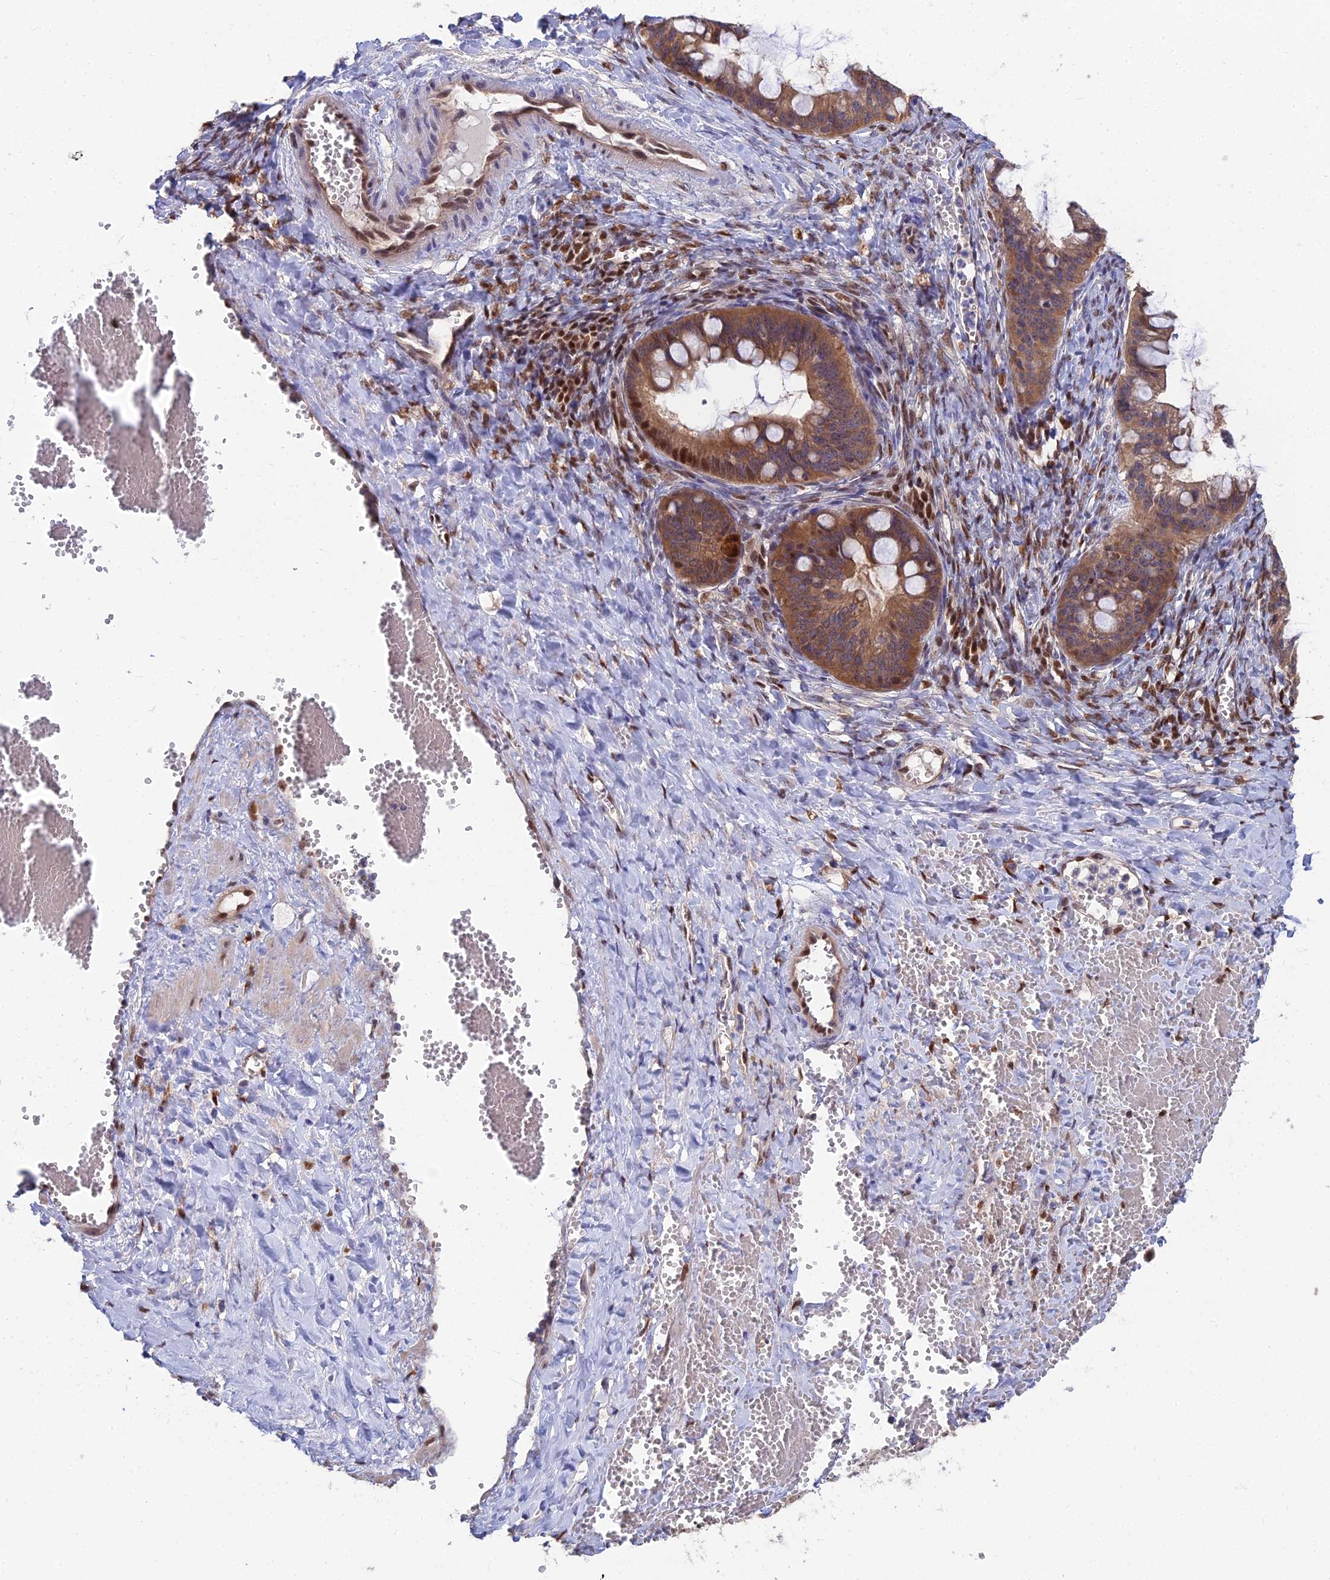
{"staining": {"intensity": "moderate", "quantity": ">75%", "location": "cytoplasmic/membranous,nuclear"}, "tissue": "ovarian cancer", "cell_type": "Tumor cells", "image_type": "cancer", "snomed": [{"axis": "morphology", "description": "Cystadenocarcinoma, mucinous, NOS"}, {"axis": "topography", "description": "Ovary"}], "caption": "This is an image of immunohistochemistry staining of mucinous cystadenocarcinoma (ovarian), which shows moderate expression in the cytoplasmic/membranous and nuclear of tumor cells.", "gene": "DNPEP", "patient": {"sex": "female", "age": 73}}